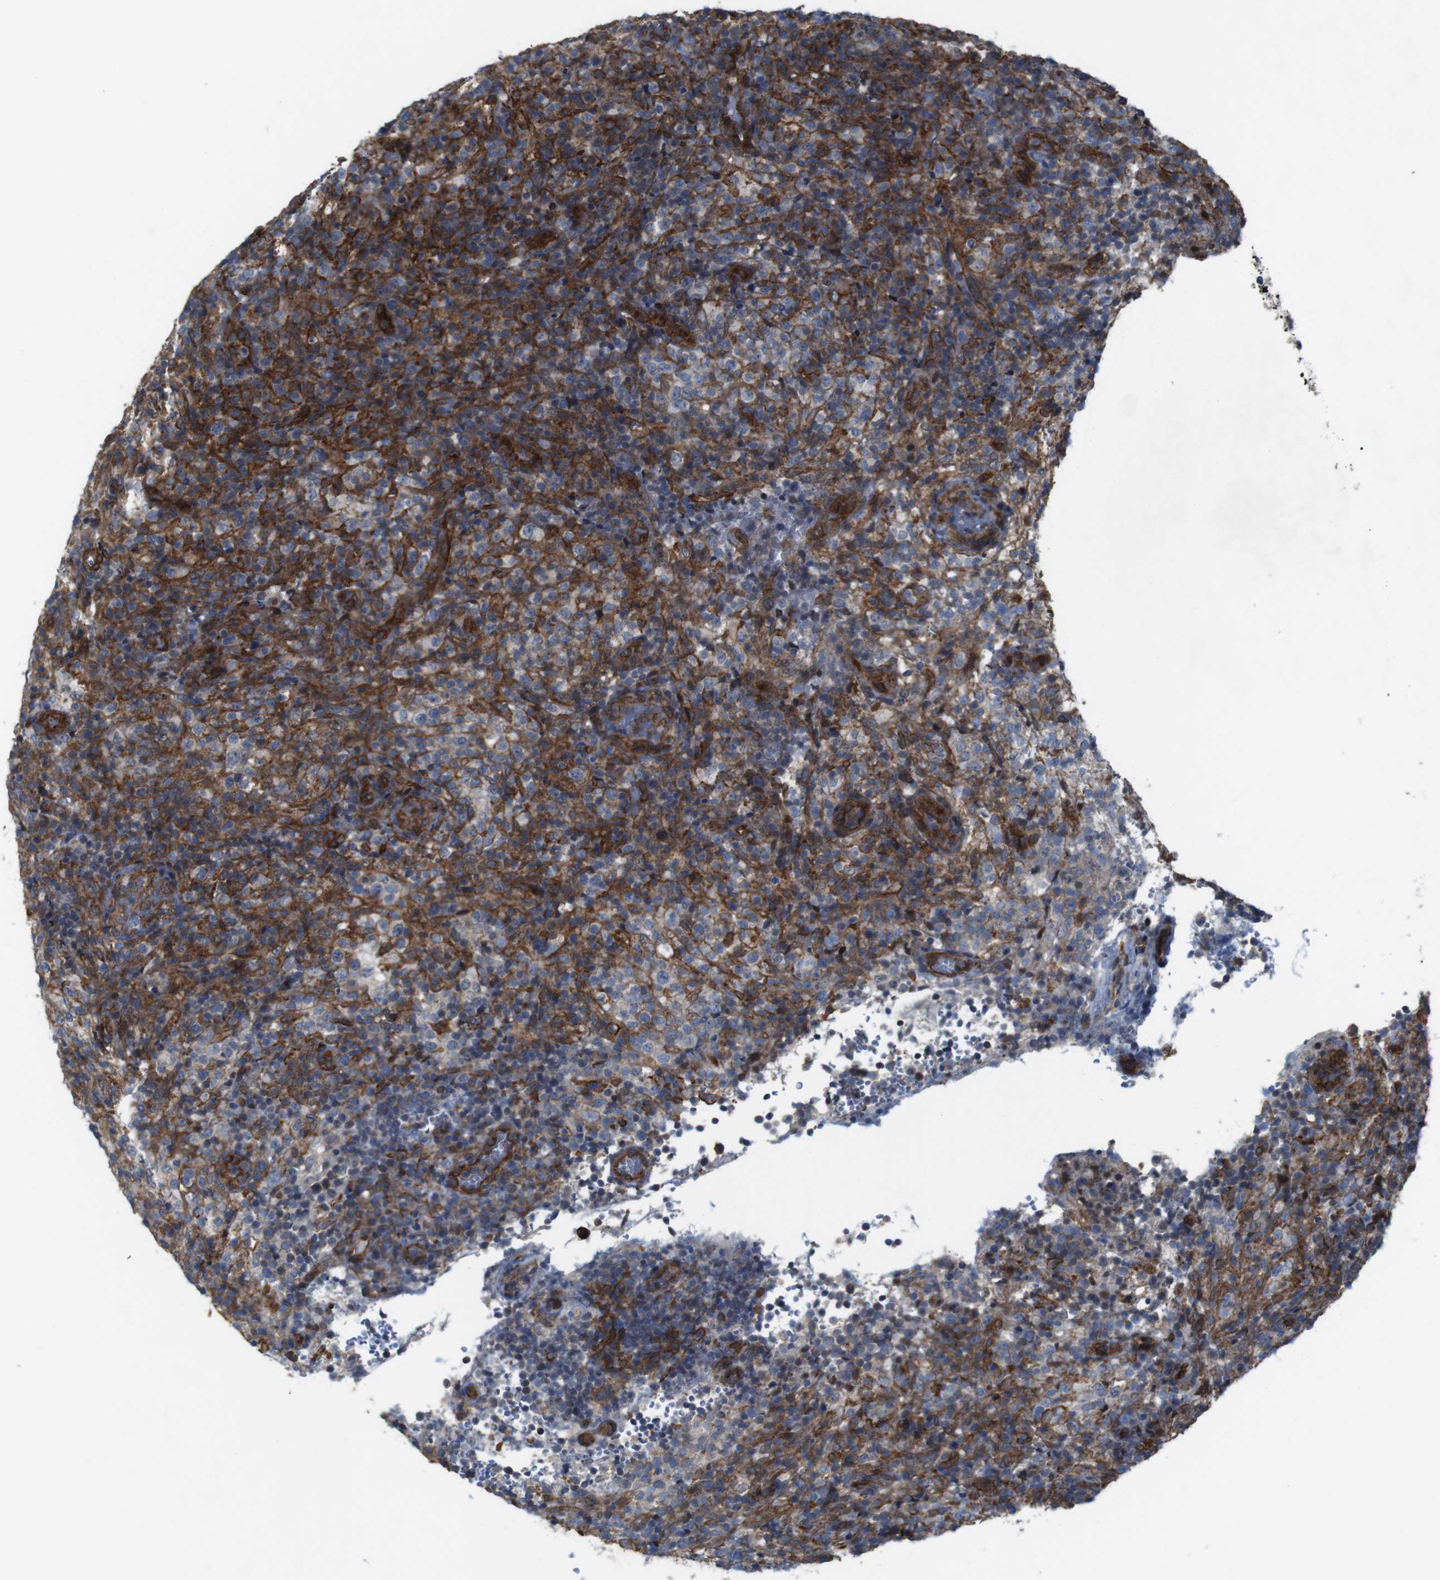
{"staining": {"intensity": "negative", "quantity": "none", "location": "none"}, "tissue": "lymphoma", "cell_type": "Tumor cells", "image_type": "cancer", "snomed": [{"axis": "morphology", "description": "Malignant lymphoma, non-Hodgkin's type, High grade"}, {"axis": "topography", "description": "Lymph node"}], "caption": "A micrograph of lymphoma stained for a protein displays no brown staining in tumor cells.", "gene": "PTGER4", "patient": {"sex": "female", "age": 76}}